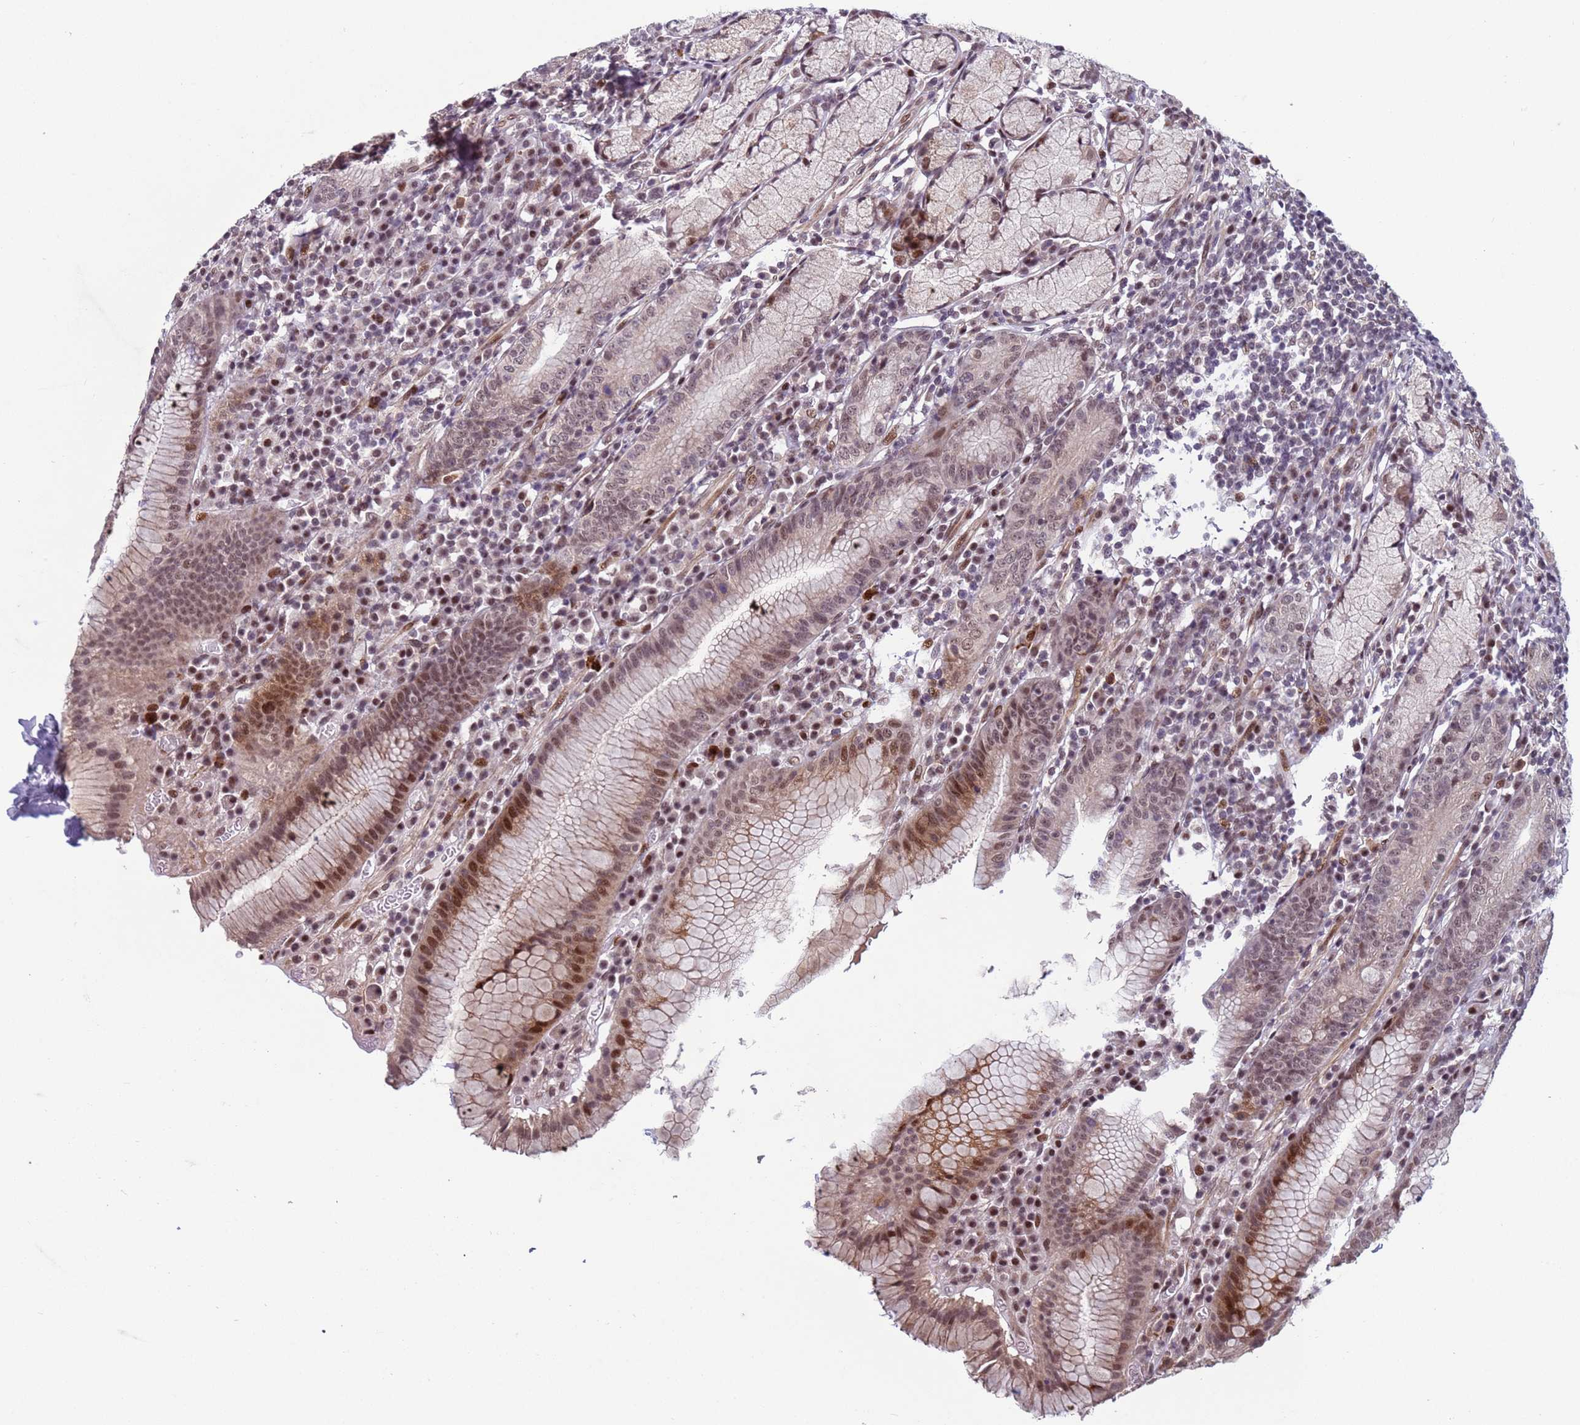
{"staining": {"intensity": "moderate", "quantity": ">75%", "location": "cytoplasmic/membranous,nuclear"}, "tissue": "stomach", "cell_type": "Glandular cells", "image_type": "normal", "snomed": [{"axis": "morphology", "description": "Normal tissue, NOS"}, {"axis": "topography", "description": "Stomach"}], "caption": "The micrograph exhibits a brown stain indicating the presence of a protein in the cytoplasmic/membranous,nuclear of glandular cells in stomach. The protein of interest is stained brown, and the nuclei are stained in blue (DAB (3,3'-diaminobenzidine) IHC with brightfield microscopy, high magnification).", "gene": "SHC3", "patient": {"sex": "male", "age": 55}}